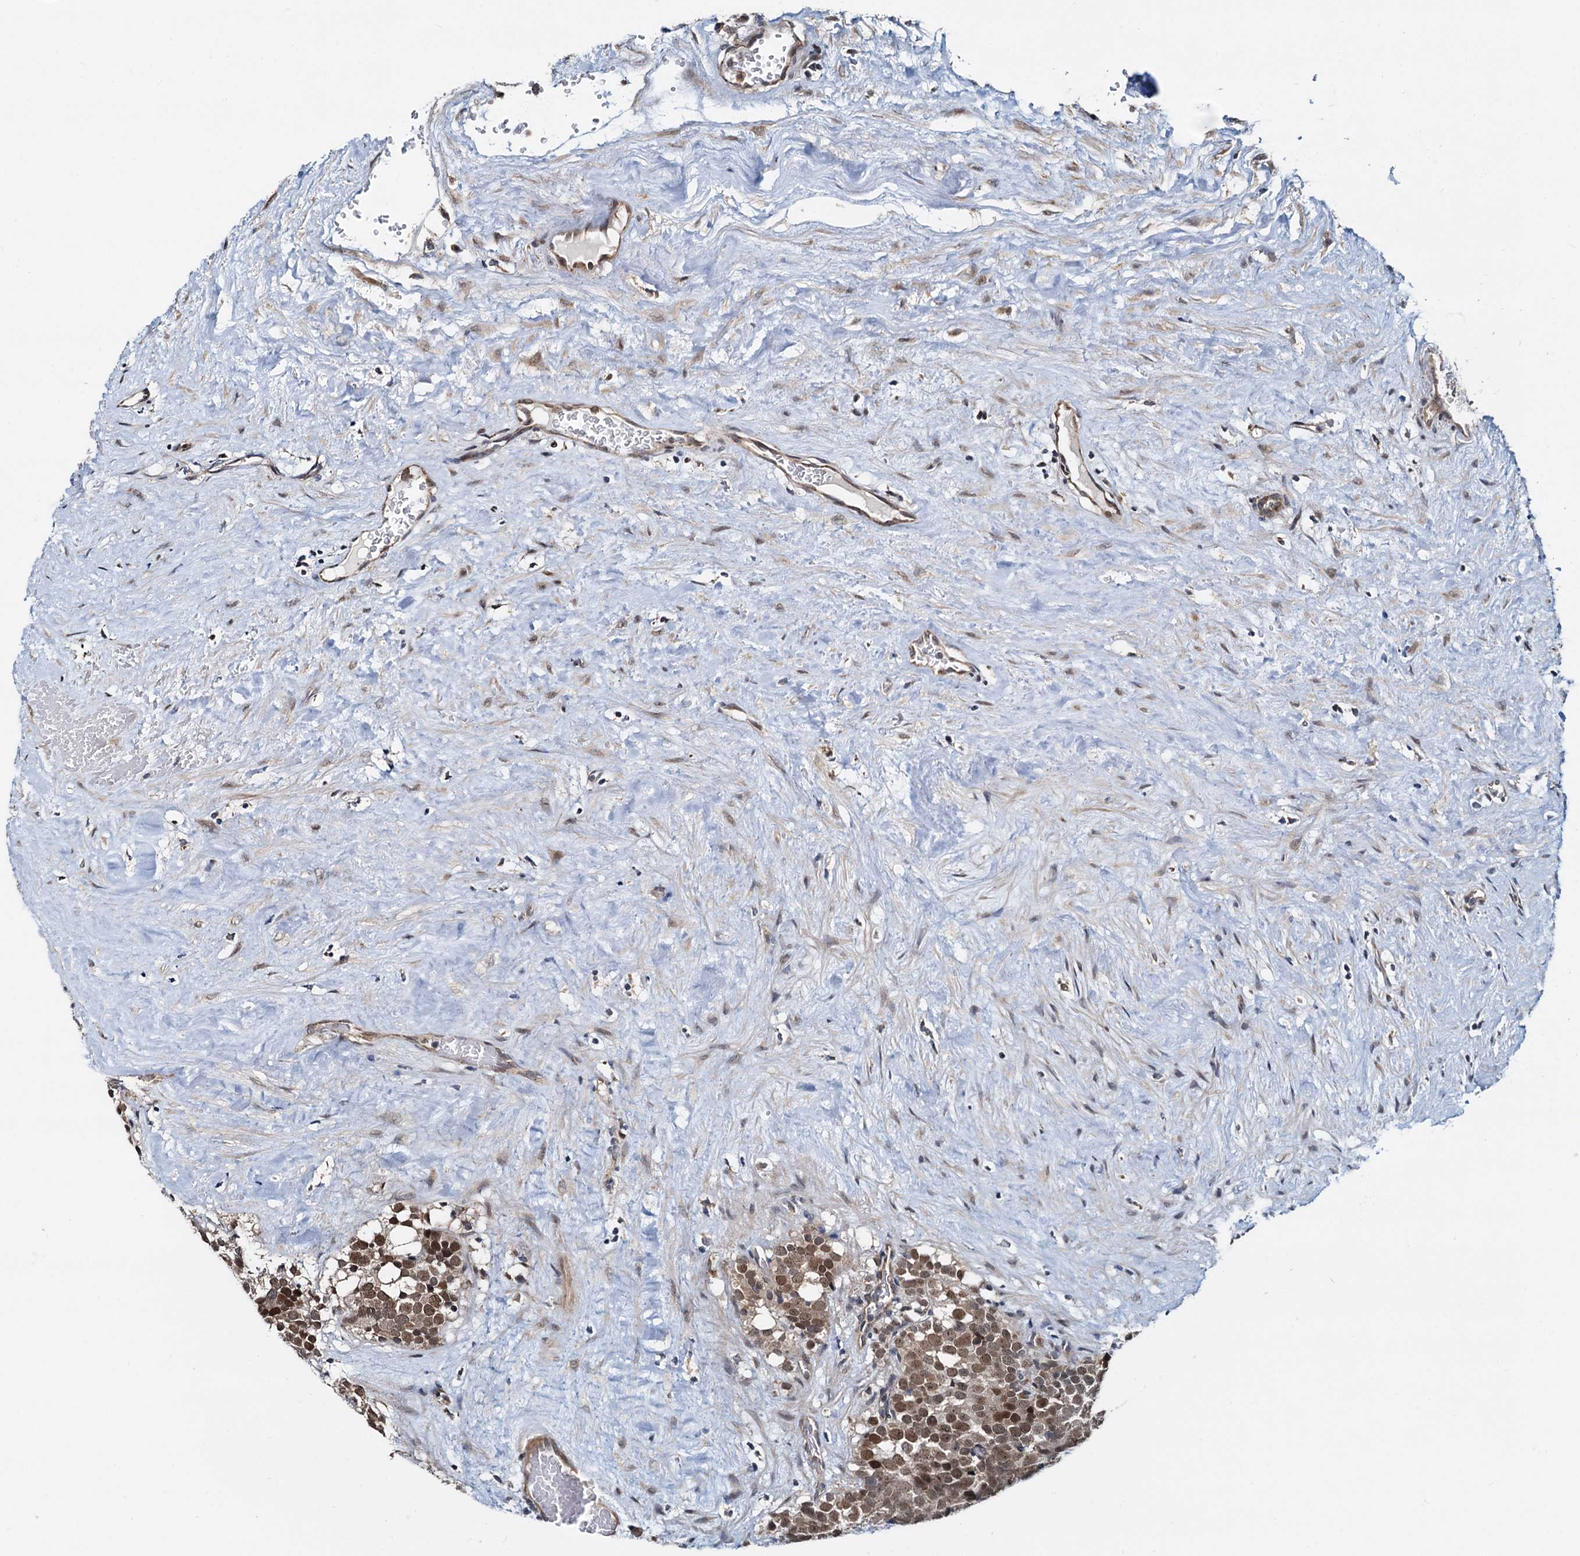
{"staining": {"intensity": "moderate", "quantity": ">75%", "location": "nuclear"}, "tissue": "testis cancer", "cell_type": "Tumor cells", "image_type": "cancer", "snomed": [{"axis": "morphology", "description": "Seminoma, NOS"}, {"axis": "topography", "description": "Testis"}], "caption": "An image showing moderate nuclear positivity in approximately >75% of tumor cells in testis cancer (seminoma), as visualized by brown immunohistochemical staining.", "gene": "MCMBP", "patient": {"sex": "male", "age": 71}}